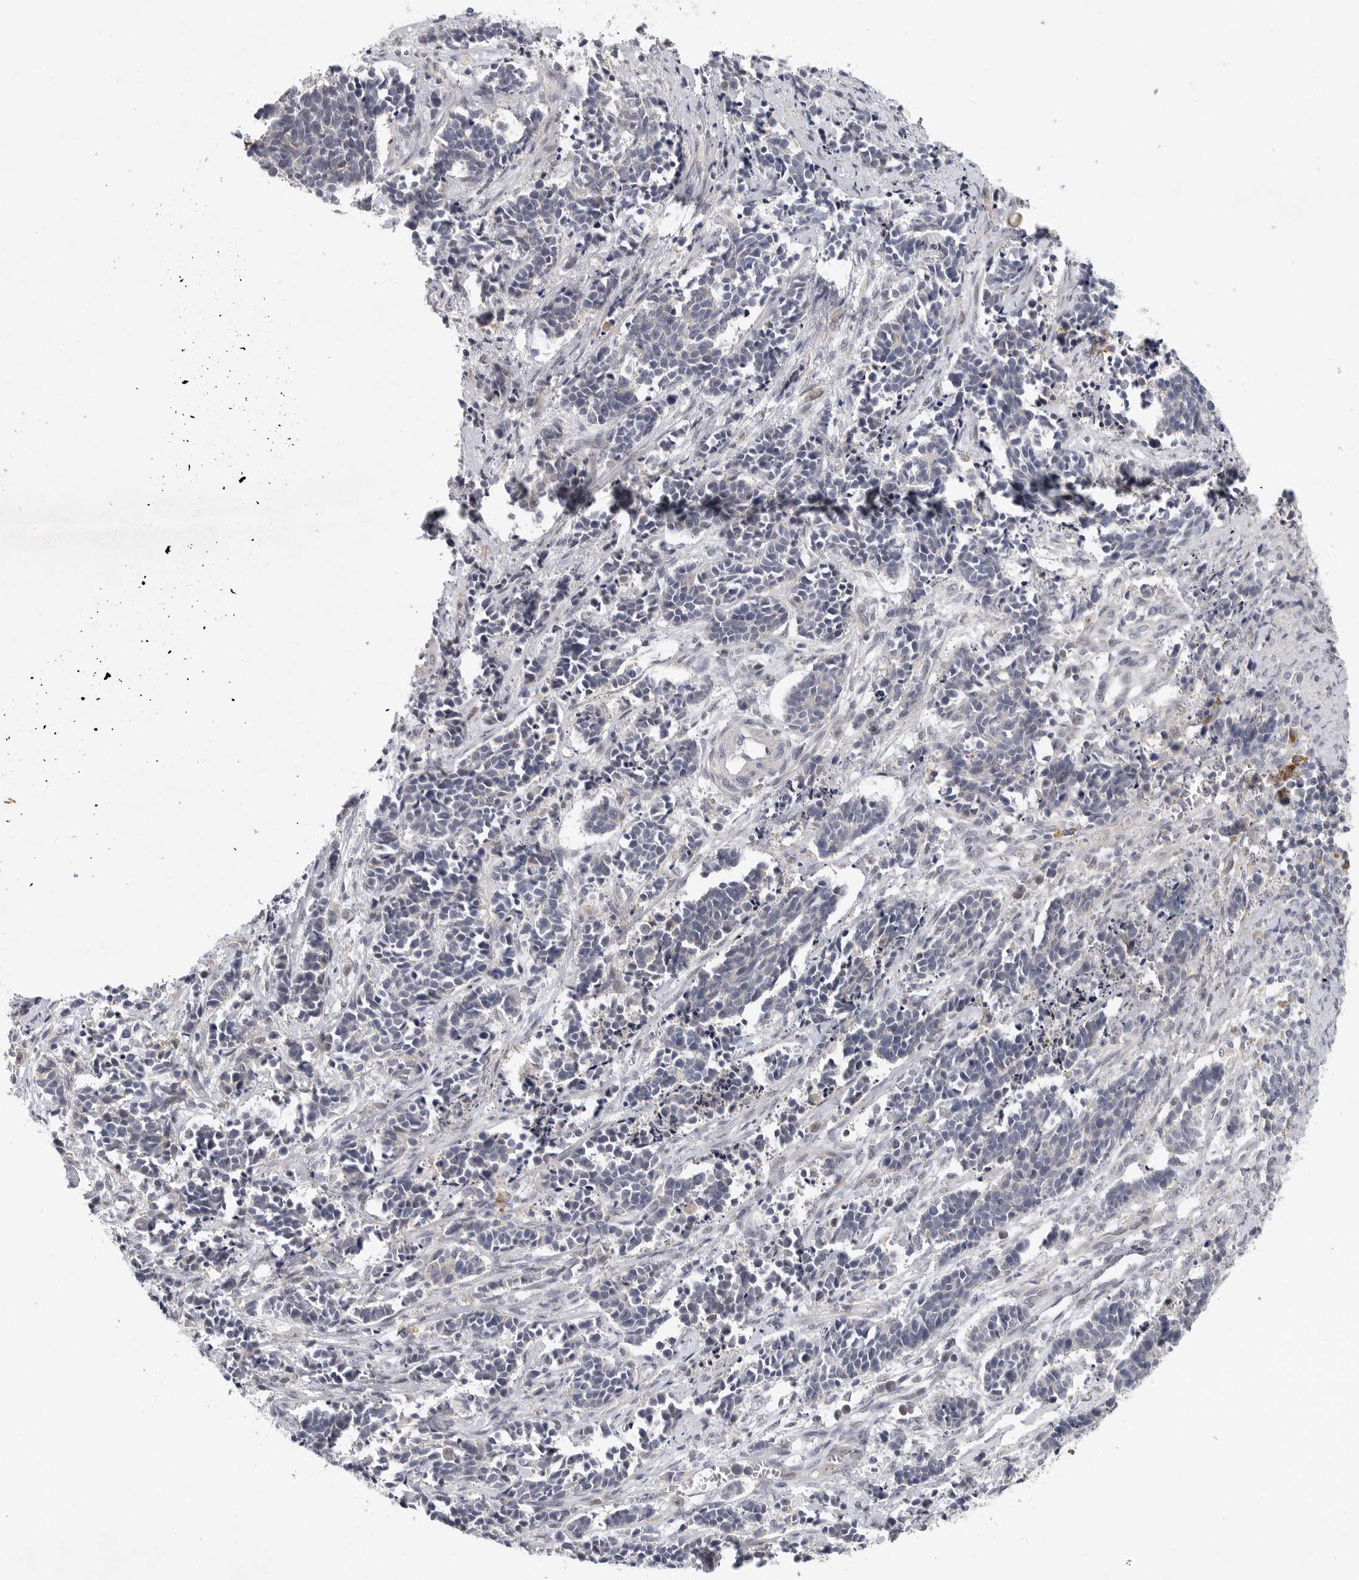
{"staining": {"intensity": "negative", "quantity": "none", "location": "none"}, "tissue": "cervical cancer", "cell_type": "Tumor cells", "image_type": "cancer", "snomed": [{"axis": "morphology", "description": "Normal tissue, NOS"}, {"axis": "morphology", "description": "Squamous cell carcinoma, NOS"}, {"axis": "topography", "description": "Cervix"}], "caption": "Immunohistochemistry of human cervical cancer shows no staining in tumor cells.", "gene": "FBXO43", "patient": {"sex": "female", "age": 35}}